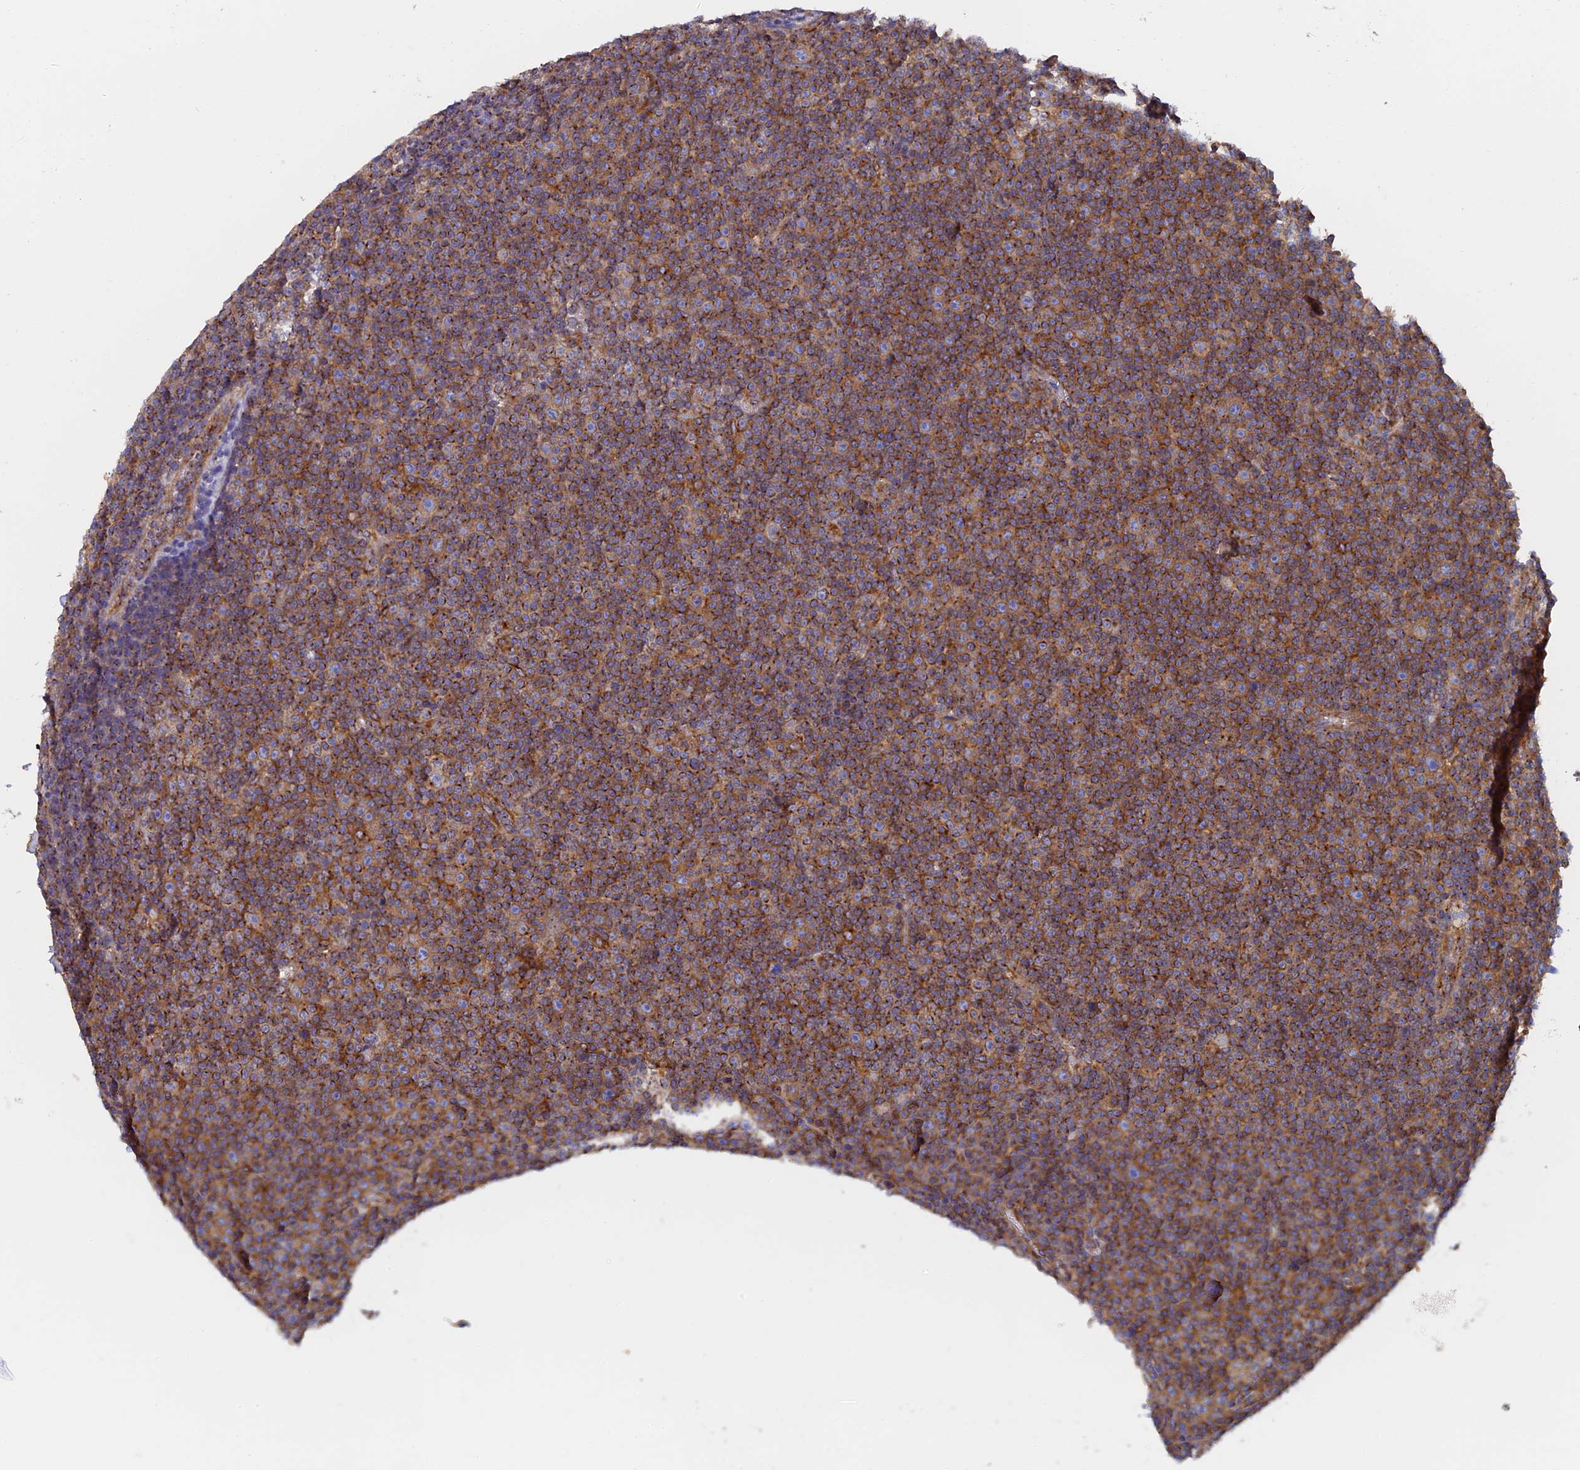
{"staining": {"intensity": "moderate", "quantity": ">75%", "location": "cytoplasmic/membranous"}, "tissue": "lymphoma", "cell_type": "Tumor cells", "image_type": "cancer", "snomed": [{"axis": "morphology", "description": "Malignant lymphoma, non-Hodgkin's type, Low grade"}, {"axis": "topography", "description": "Lymph node"}], "caption": "Lymphoma stained for a protein shows moderate cytoplasmic/membranous positivity in tumor cells. (DAB IHC with brightfield microscopy, high magnification).", "gene": "DCTN2", "patient": {"sex": "female", "age": 67}}